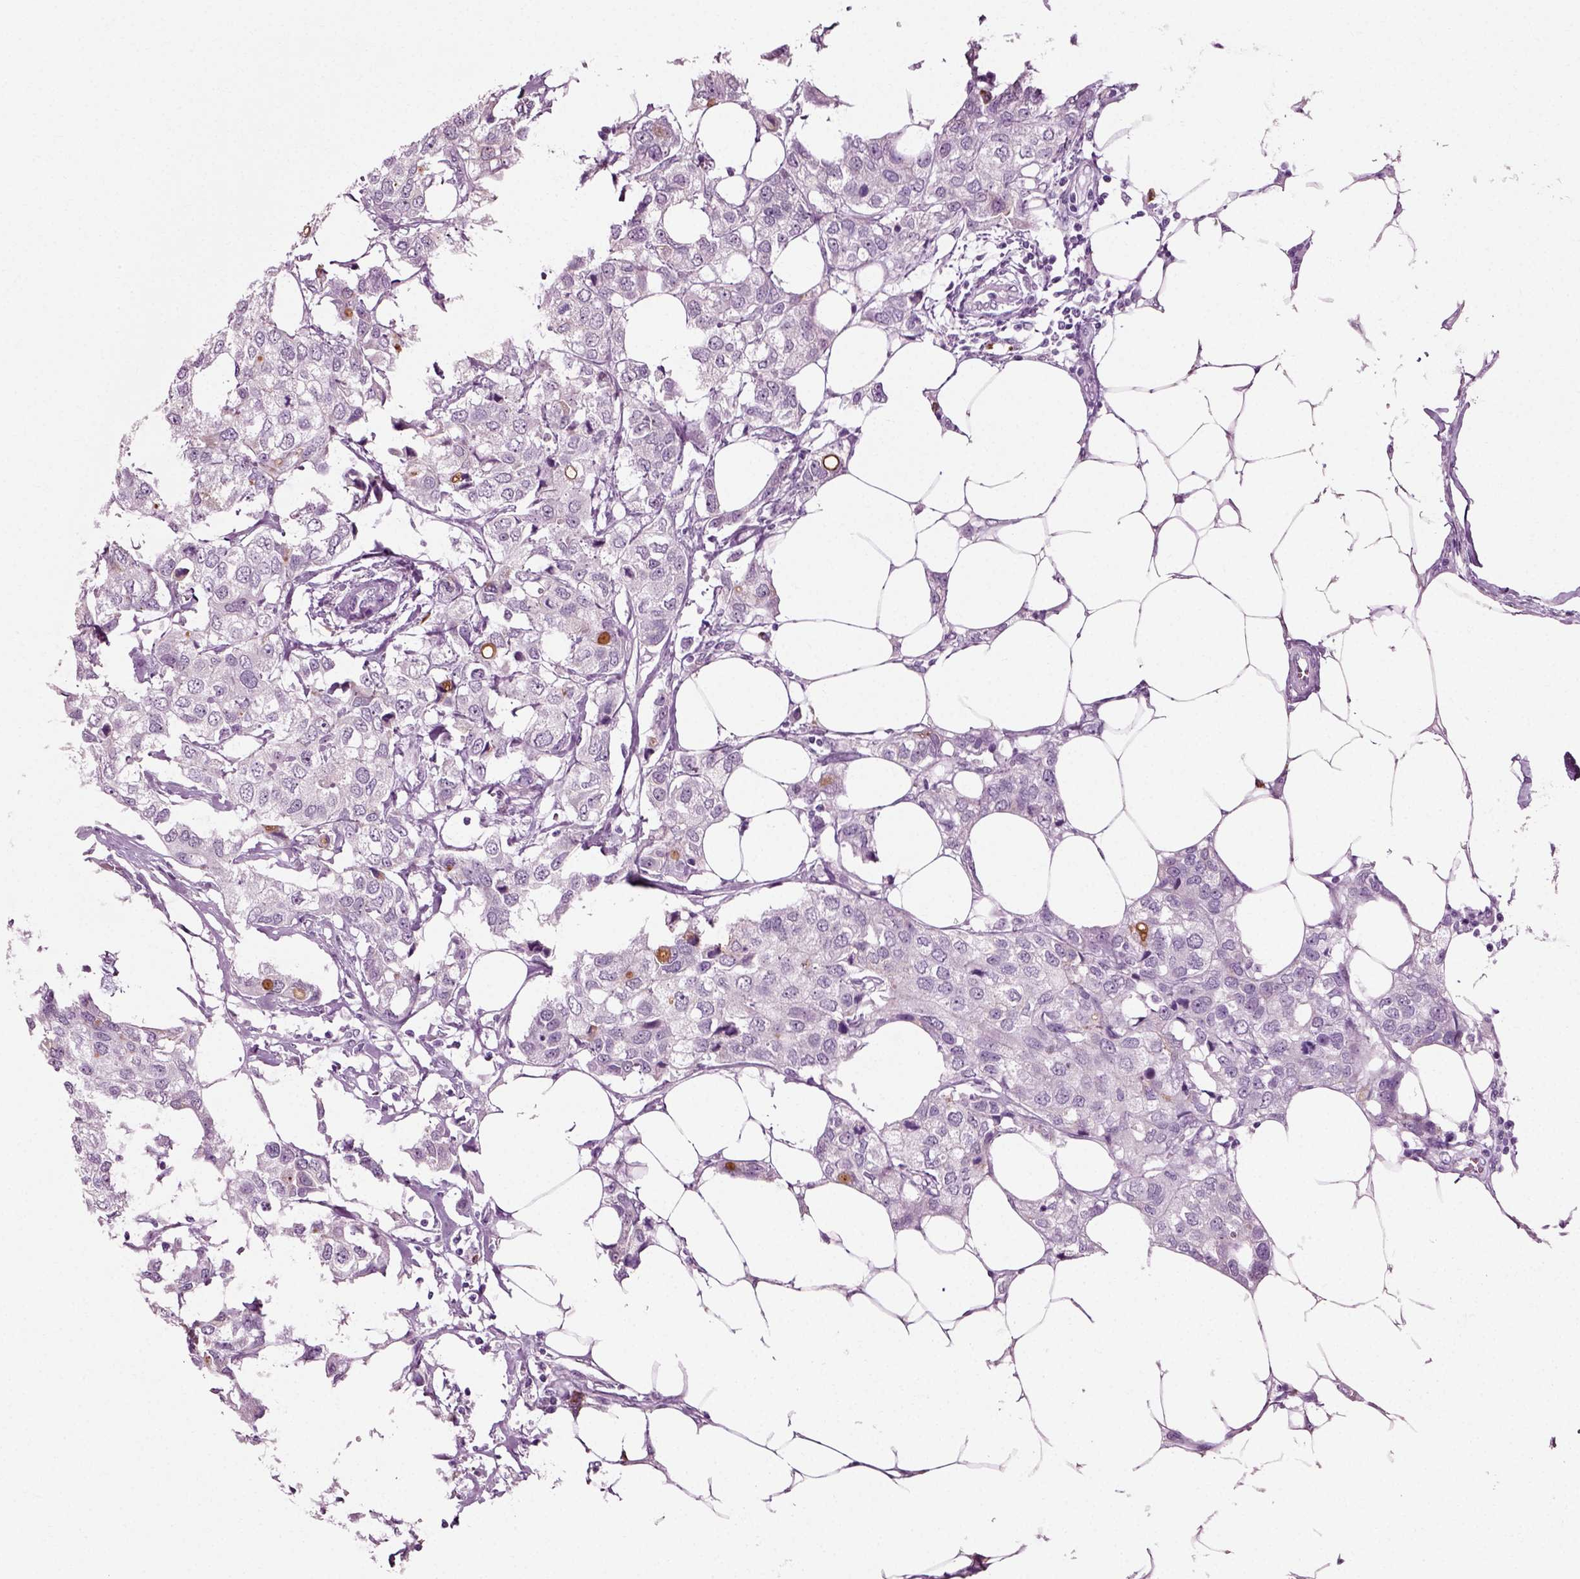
{"staining": {"intensity": "weak", "quantity": "<25%", "location": "cytoplasmic/membranous"}, "tissue": "breast cancer", "cell_type": "Tumor cells", "image_type": "cancer", "snomed": [{"axis": "morphology", "description": "Duct carcinoma"}, {"axis": "topography", "description": "Breast"}], "caption": "Tumor cells show no significant protein expression in breast infiltrating ductal carcinoma.", "gene": "SLC26A8", "patient": {"sex": "female", "age": 80}}